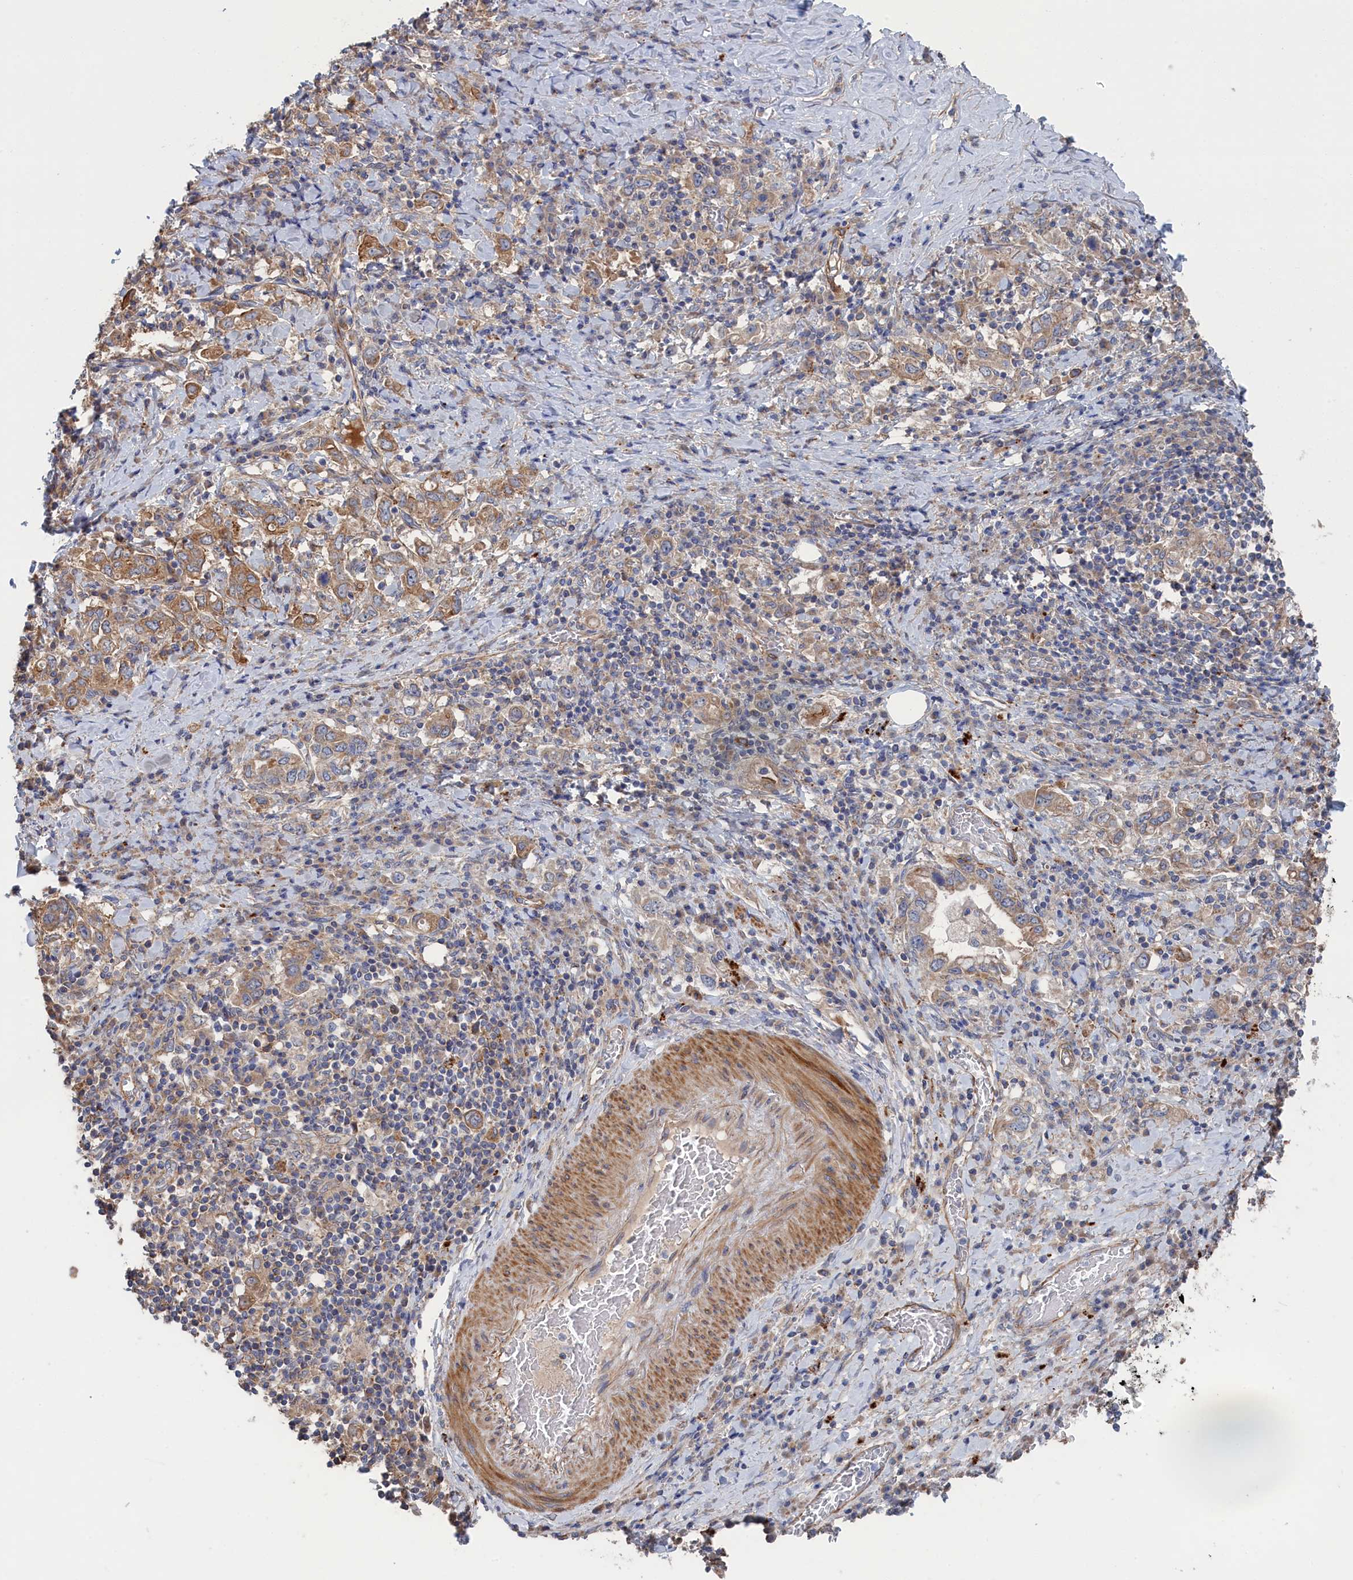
{"staining": {"intensity": "moderate", "quantity": ">75%", "location": "cytoplasmic/membranous"}, "tissue": "stomach cancer", "cell_type": "Tumor cells", "image_type": "cancer", "snomed": [{"axis": "morphology", "description": "Adenocarcinoma, NOS"}, {"axis": "topography", "description": "Stomach, upper"}, {"axis": "topography", "description": "Stomach"}], "caption": "Protein staining of stomach cancer (adenocarcinoma) tissue reveals moderate cytoplasmic/membranous staining in about >75% of tumor cells.", "gene": "FILIP1L", "patient": {"sex": "male", "age": 62}}